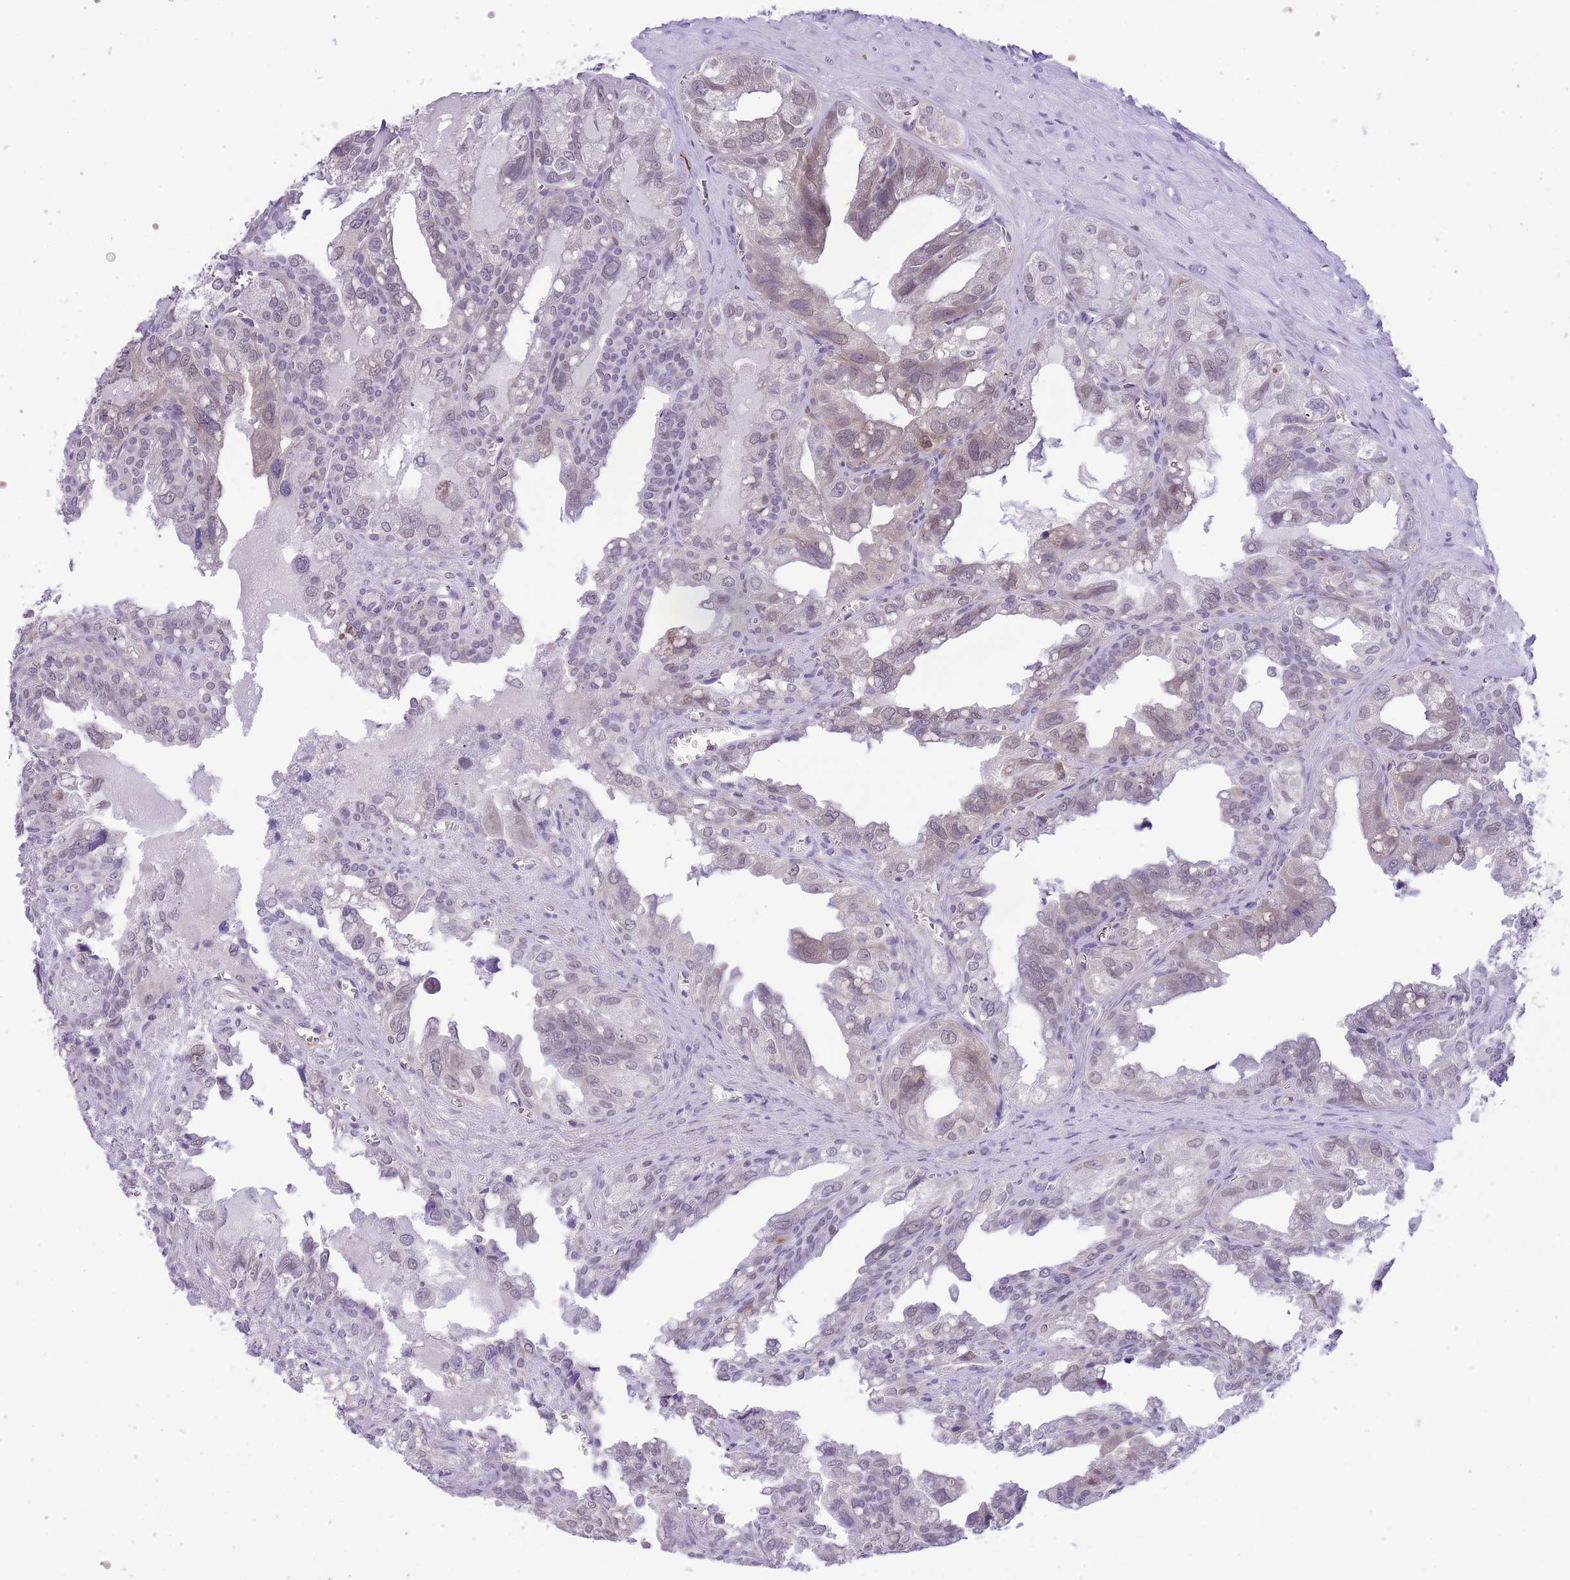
{"staining": {"intensity": "weak", "quantity": "<25%", "location": "nuclear"}, "tissue": "seminal vesicle", "cell_type": "Glandular cells", "image_type": "normal", "snomed": [{"axis": "morphology", "description": "Normal tissue, NOS"}, {"axis": "topography", "description": "Seminal veicle"}], "caption": "The image displays no staining of glandular cells in unremarkable seminal vesicle.", "gene": "MEIOSIN", "patient": {"sex": "male", "age": 67}}